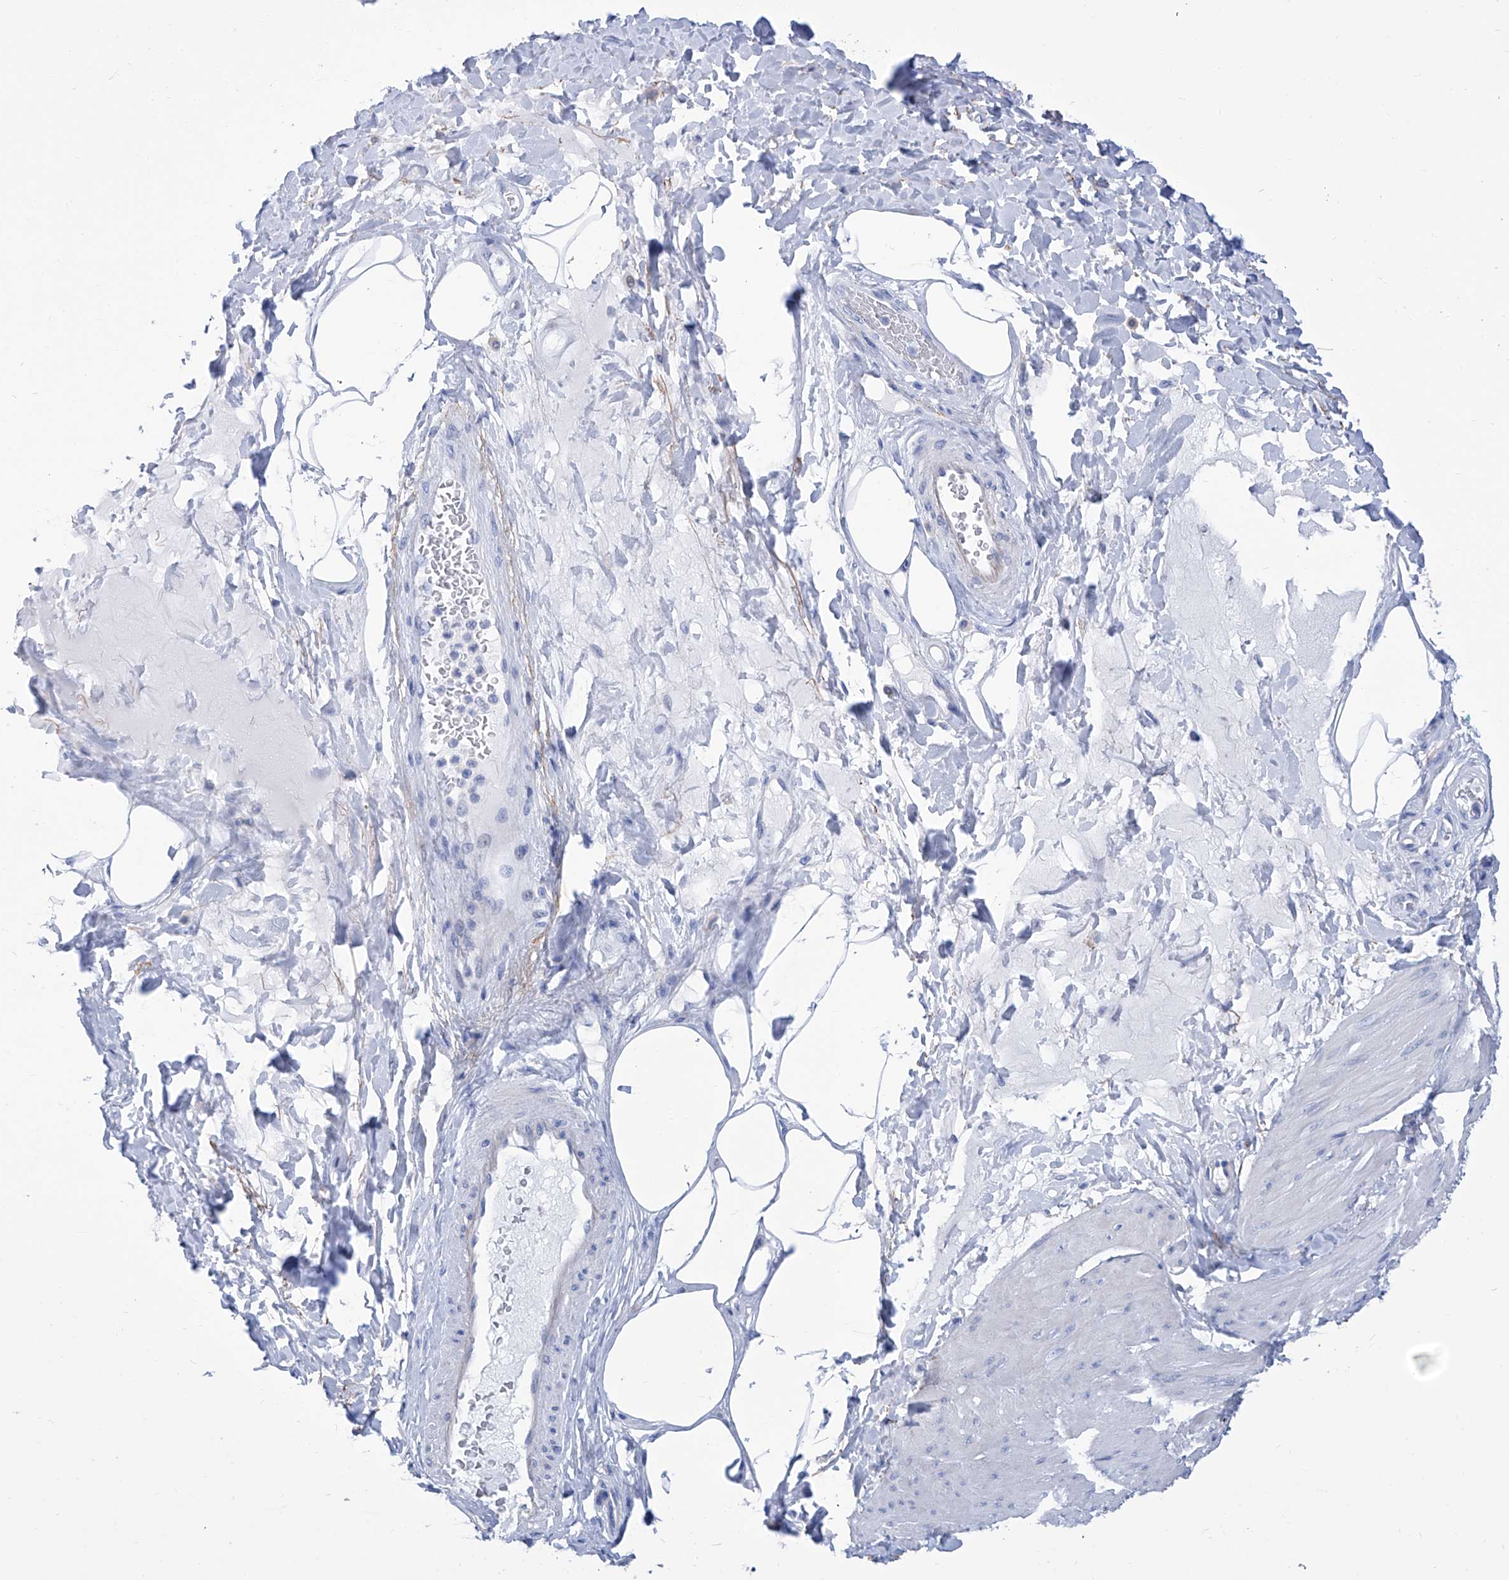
{"staining": {"intensity": "negative", "quantity": "none", "location": "none"}, "tissue": "smooth muscle", "cell_type": "Smooth muscle cells", "image_type": "normal", "snomed": [{"axis": "morphology", "description": "Urothelial carcinoma, High grade"}, {"axis": "topography", "description": "Urinary bladder"}], "caption": "The image exhibits no significant expression in smooth muscle cells of smooth muscle.", "gene": "SMS", "patient": {"sex": "male", "age": 46}}